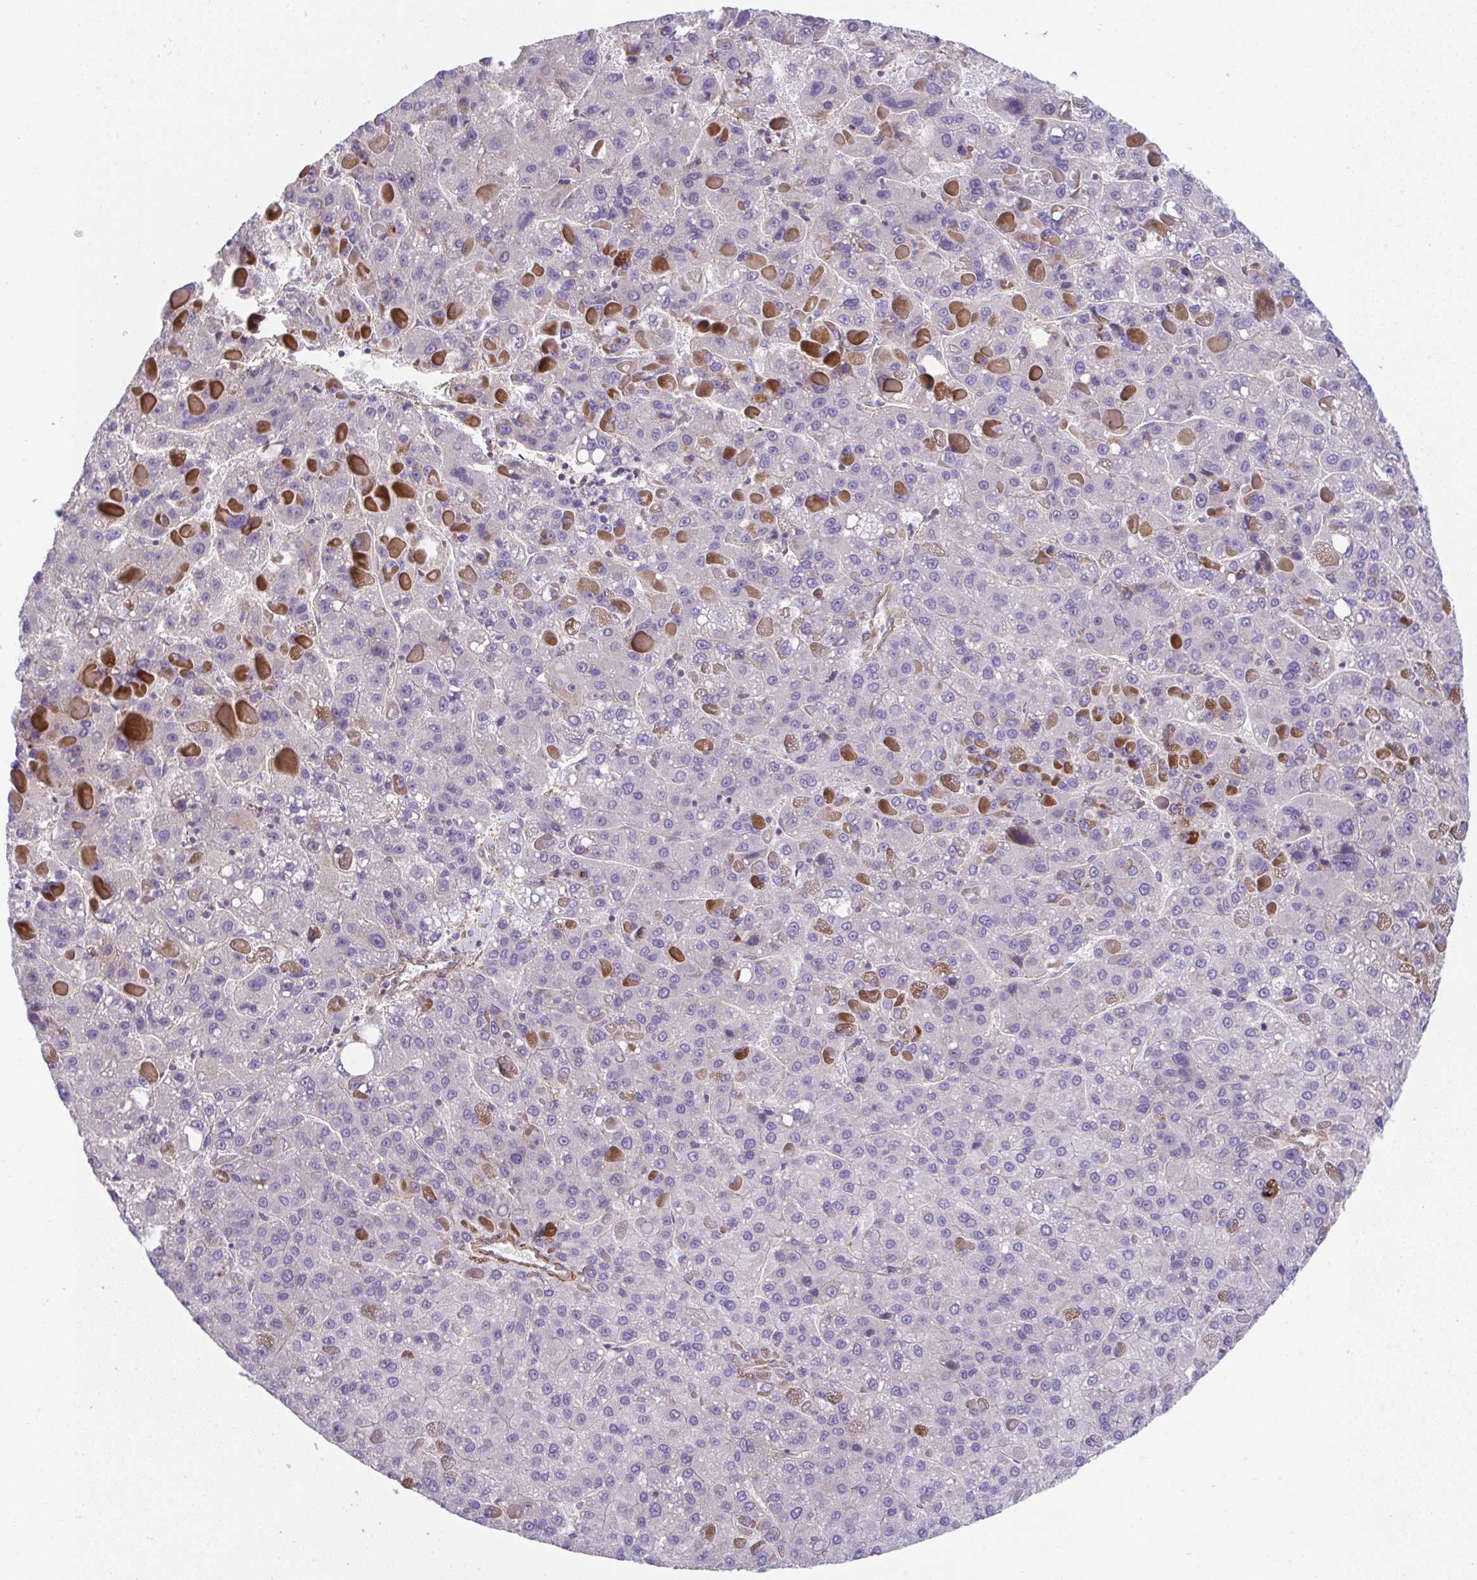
{"staining": {"intensity": "negative", "quantity": "none", "location": "none"}, "tissue": "liver cancer", "cell_type": "Tumor cells", "image_type": "cancer", "snomed": [{"axis": "morphology", "description": "Carcinoma, Hepatocellular, NOS"}, {"axis": "topography", "description": "Liver"}], "caption": "An image of human liver hepatocellular carcinoma is negative for staining in tumor cells.", "gene": "ZNF696", "patient": {"sex": "female", "age": 82}}